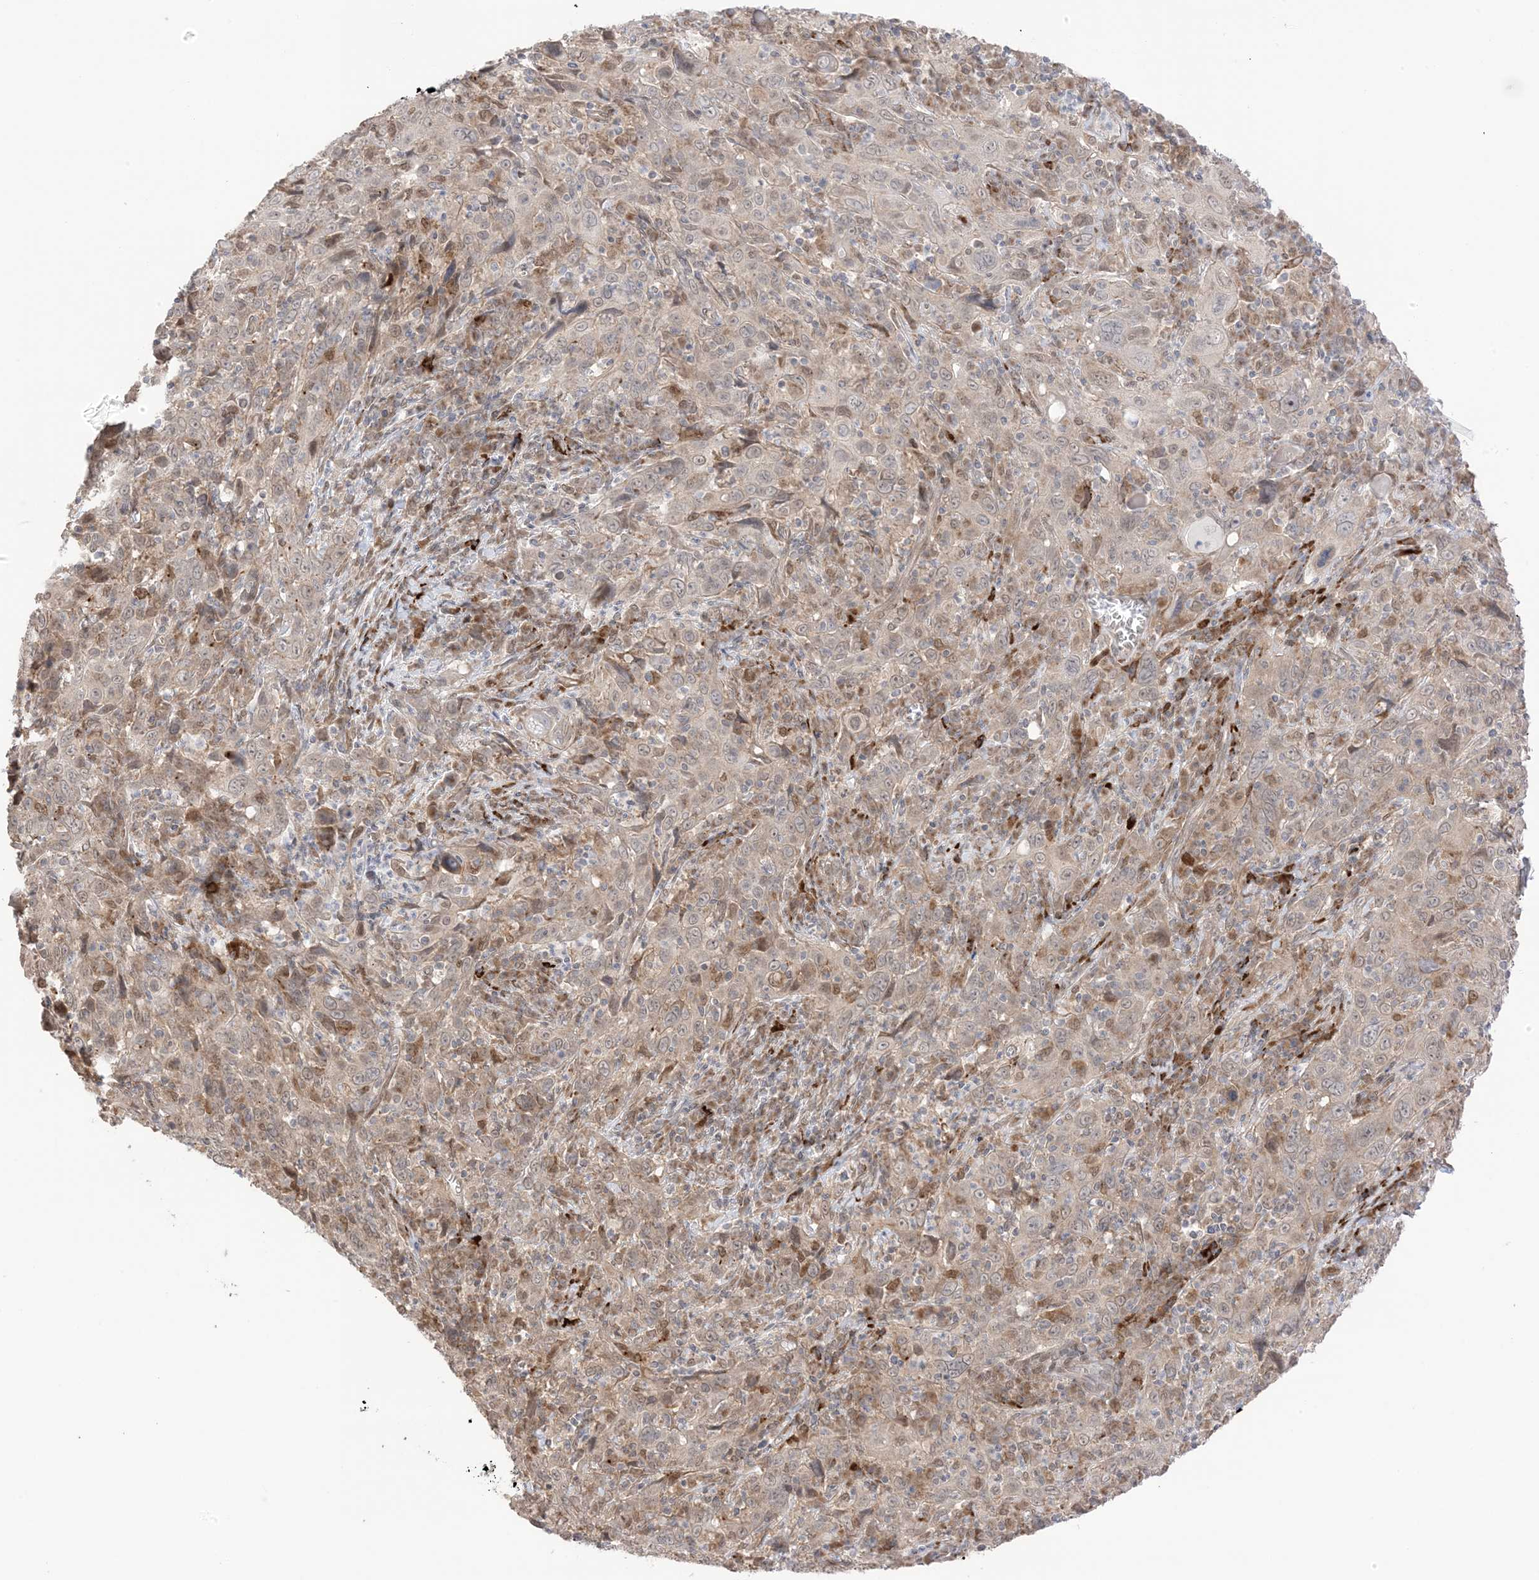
{"staining": {"intensity": "moderate", "quantity": ">75%", "location": "cytoplasmic/membranous,nuclear"}, "tissue": "cervical cancer", "cell_type": "Tumor cells", "image_type": "cancer", "snomed": [{"axis": "morphology", "description": "Squamous cell carcinoma, NOS"}, {"axis": "topography", "description": "Cervix"}], "caption": "The histopathology image shows immunohistochemical staining of cervical squamous cell carcinoma. There is moderate cytoplasmic/membranous and nuclear expression is present in about >75% of tumor cells. The protein is stained brown, and the nuclei are stained in blue (DAB IHC with brightfield microscopy, high magnification).", "gene": "UBE2E2", "patient": {"sex": "female", "age": 46}}